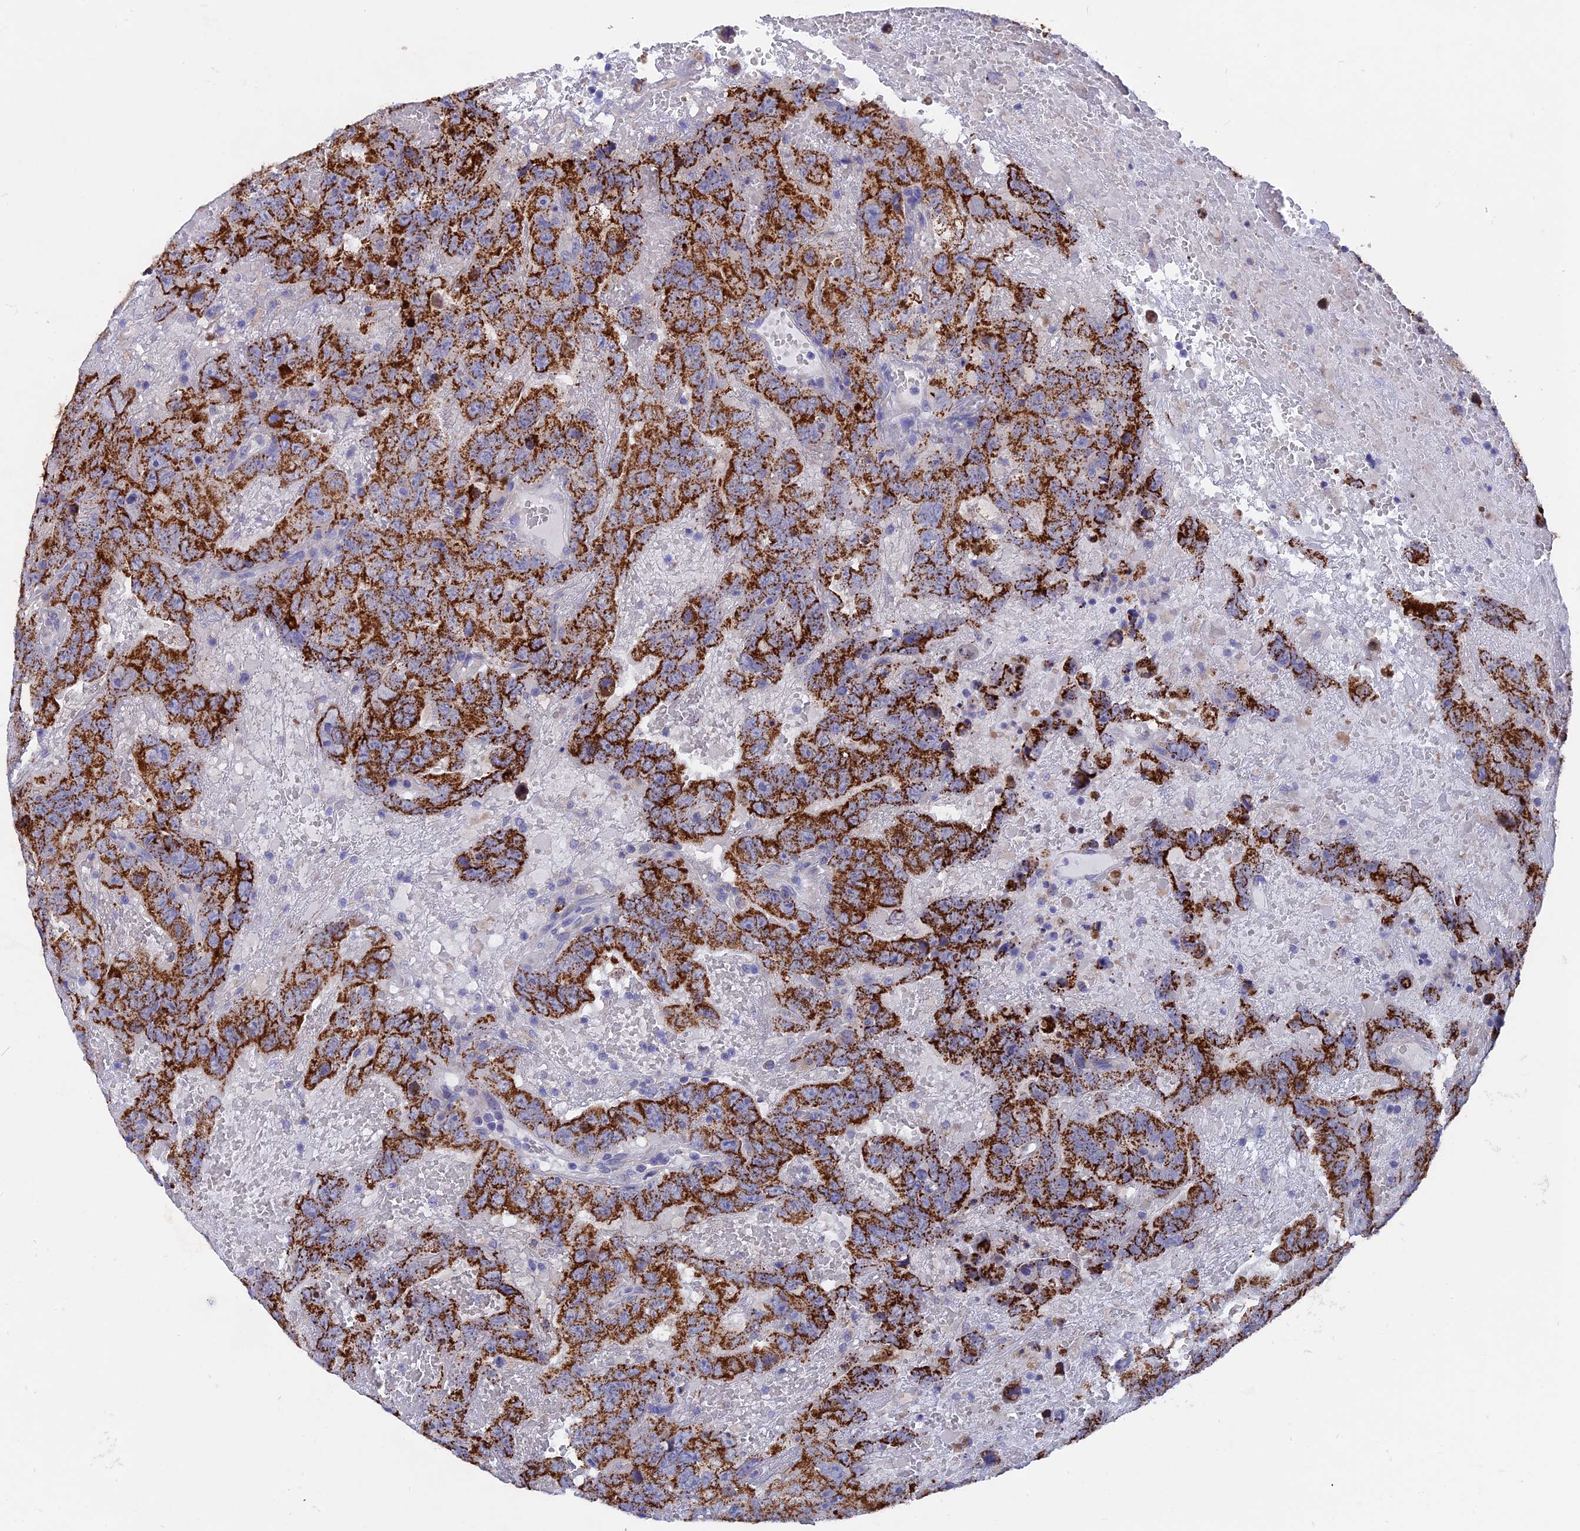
{"staining": {"intensity": "strong", "quantity": ">75%", "location": "cytoplasmic/membranous"}, "tissue": "testis cancer", "cell_type": "Tumor cells", "image_type": "cancer", "snomed": [{"axis": "morphology", "description": "Carcinoma, Embryonal, NOS"}, {"axis": "topography", "description": "Testis"}], "caption": "Brown immunohistochemical staining in human testis embryonal carcinoma demonstrates strong cytoplasmic/membranous expression in approximately >75% of tumor cells.", "gene": "AK4", "patient": {"sex": "male", "age": 45}}